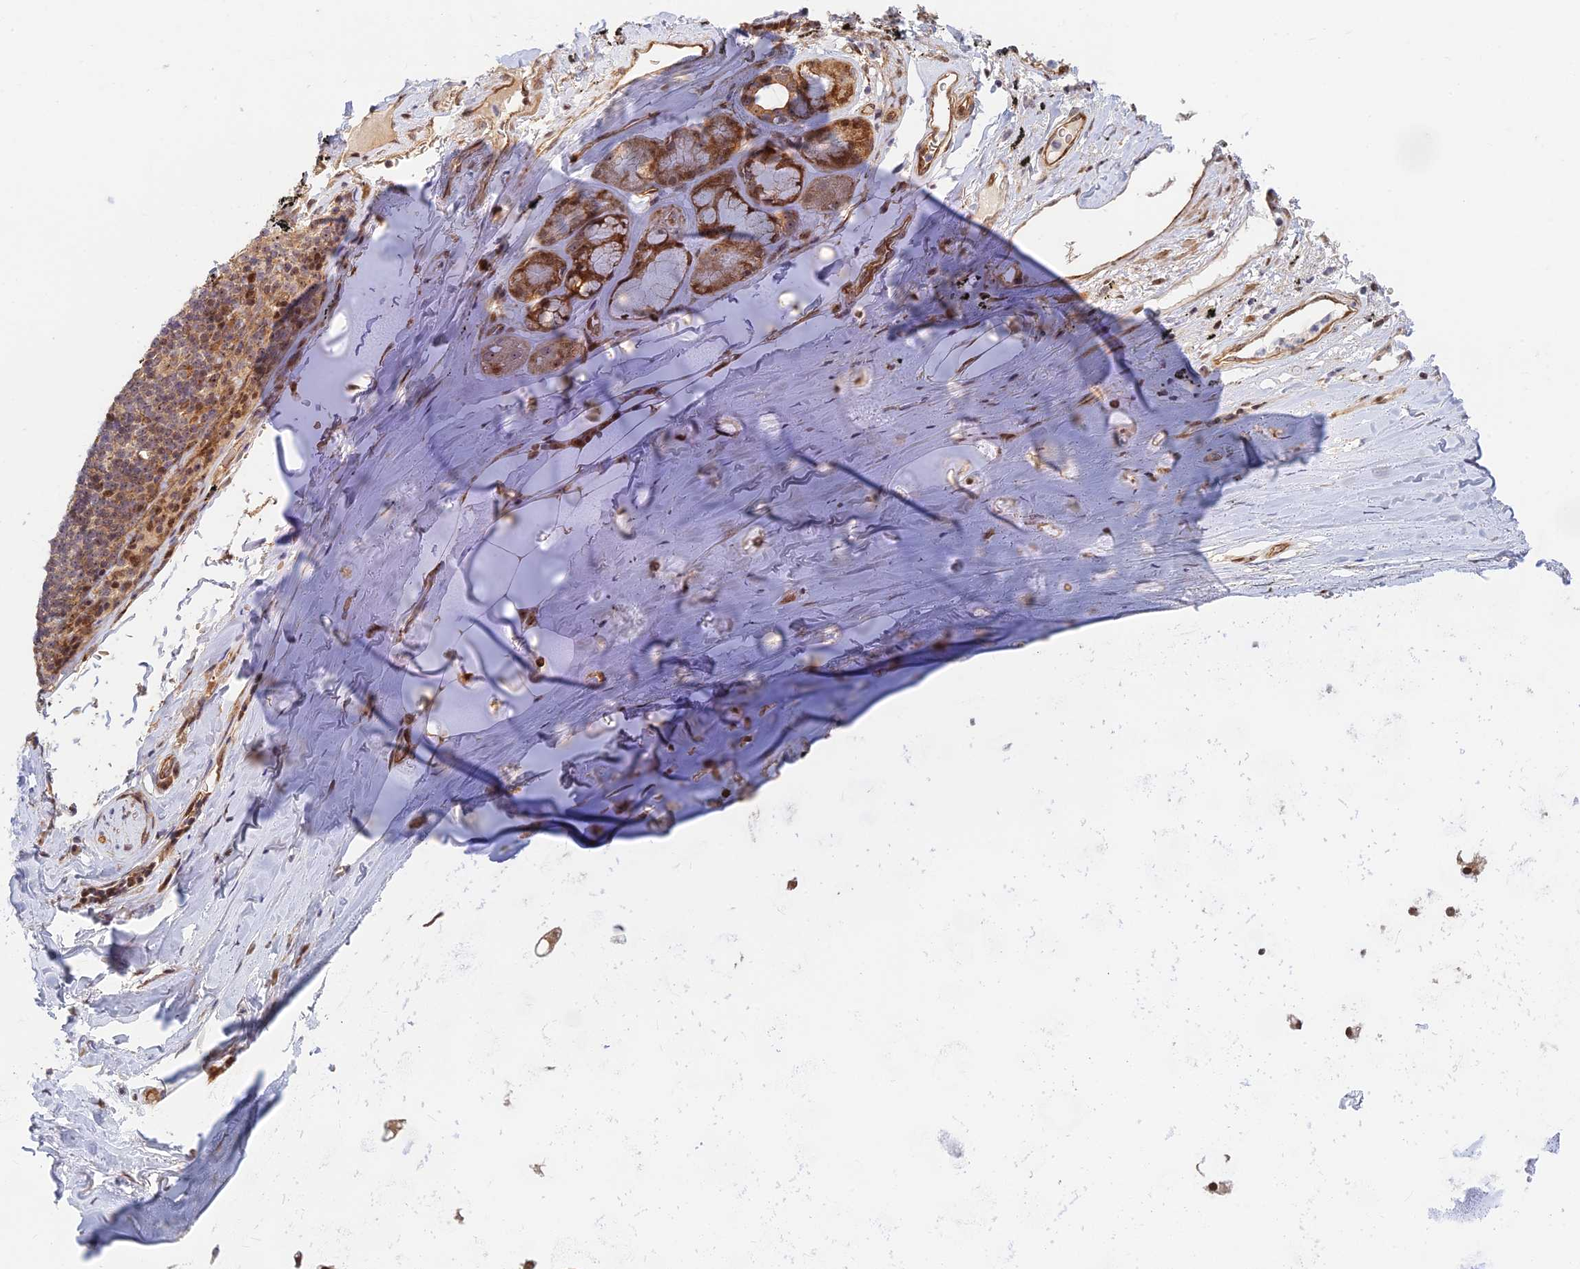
{"staining": {"intensity": "negative", "quantity": "none", "location": "none"}, "tissue": "adipose tissue", "cell_type": "Adipocytes", "image_type": "normal", "snomed": [{"axis": "morphology", "description": "Normal tissue, NOS"}, {"axis": "topography", "description": "Lymph node"}, {"axis": "topography", "description": "Bronchus"}], "caption": "This is an immunohistochemistry (IHC) image of unremarkable human adipose tissue. There is no staining in adipocytes.", "gene": "UFSP2", "patient": {"sex": "male", "age": 63}}